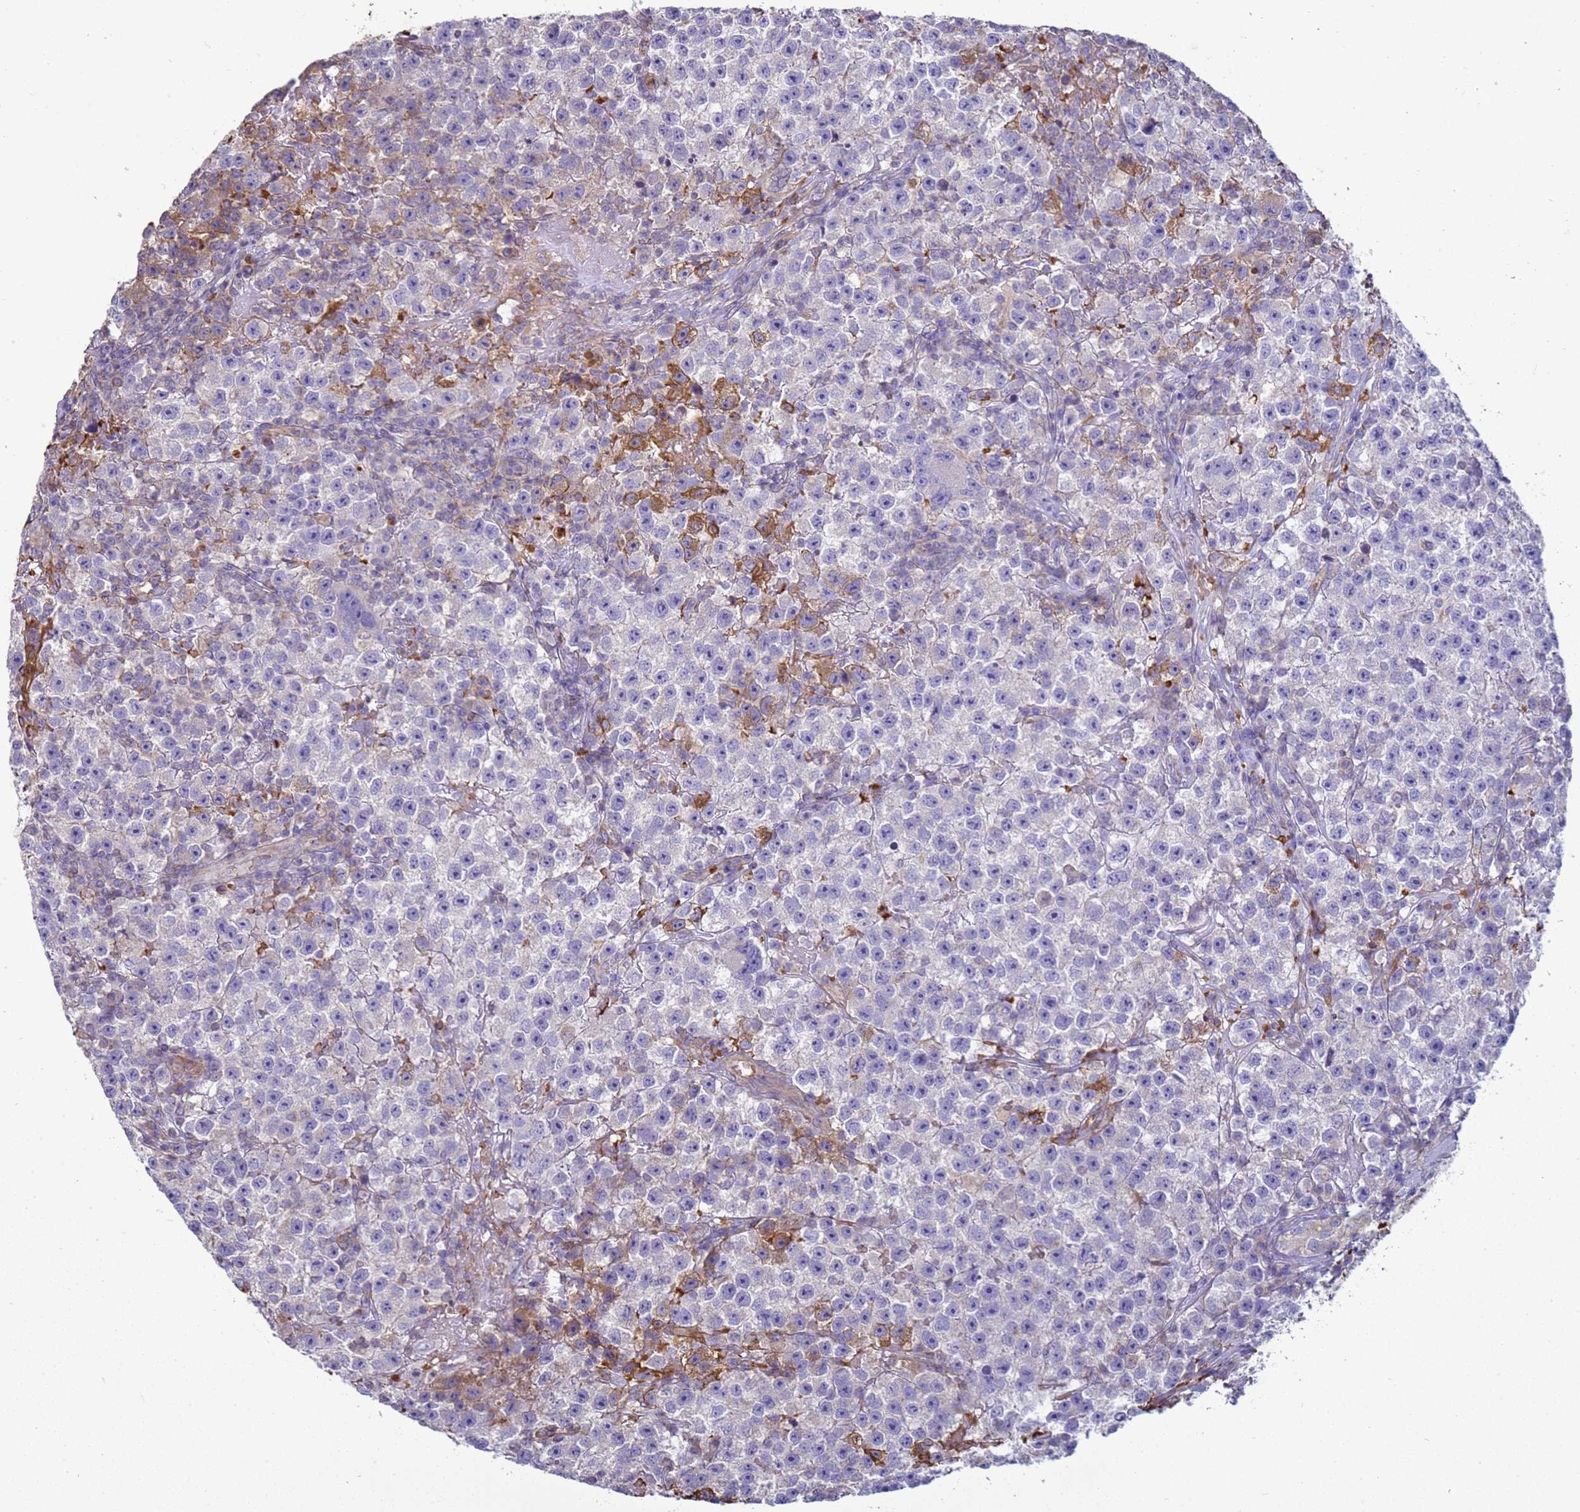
{"staining": {"intensity": "negative", "quantity": "none", "location": "none"}, "tissue": "testis cancer", "cell_type": "Tumor cells", "image_type": "cancer", "snomed": [{"axis": "morphology", "description": "Seminoma, NOS"}, {"axis": "topography", "description": "Testis"}], "caption": "There is no significant expression in tumor cells of testis cancer (seminoma). The staining was performed using DAB (3,3'-diaminobenzidine) to visualize the protein expression in brown, while the nuclei were stained in blue with hematoxylin (Magnification: 20x).", "gene": "SGIP1", "patient": {"sex": "male", "age": 22}}